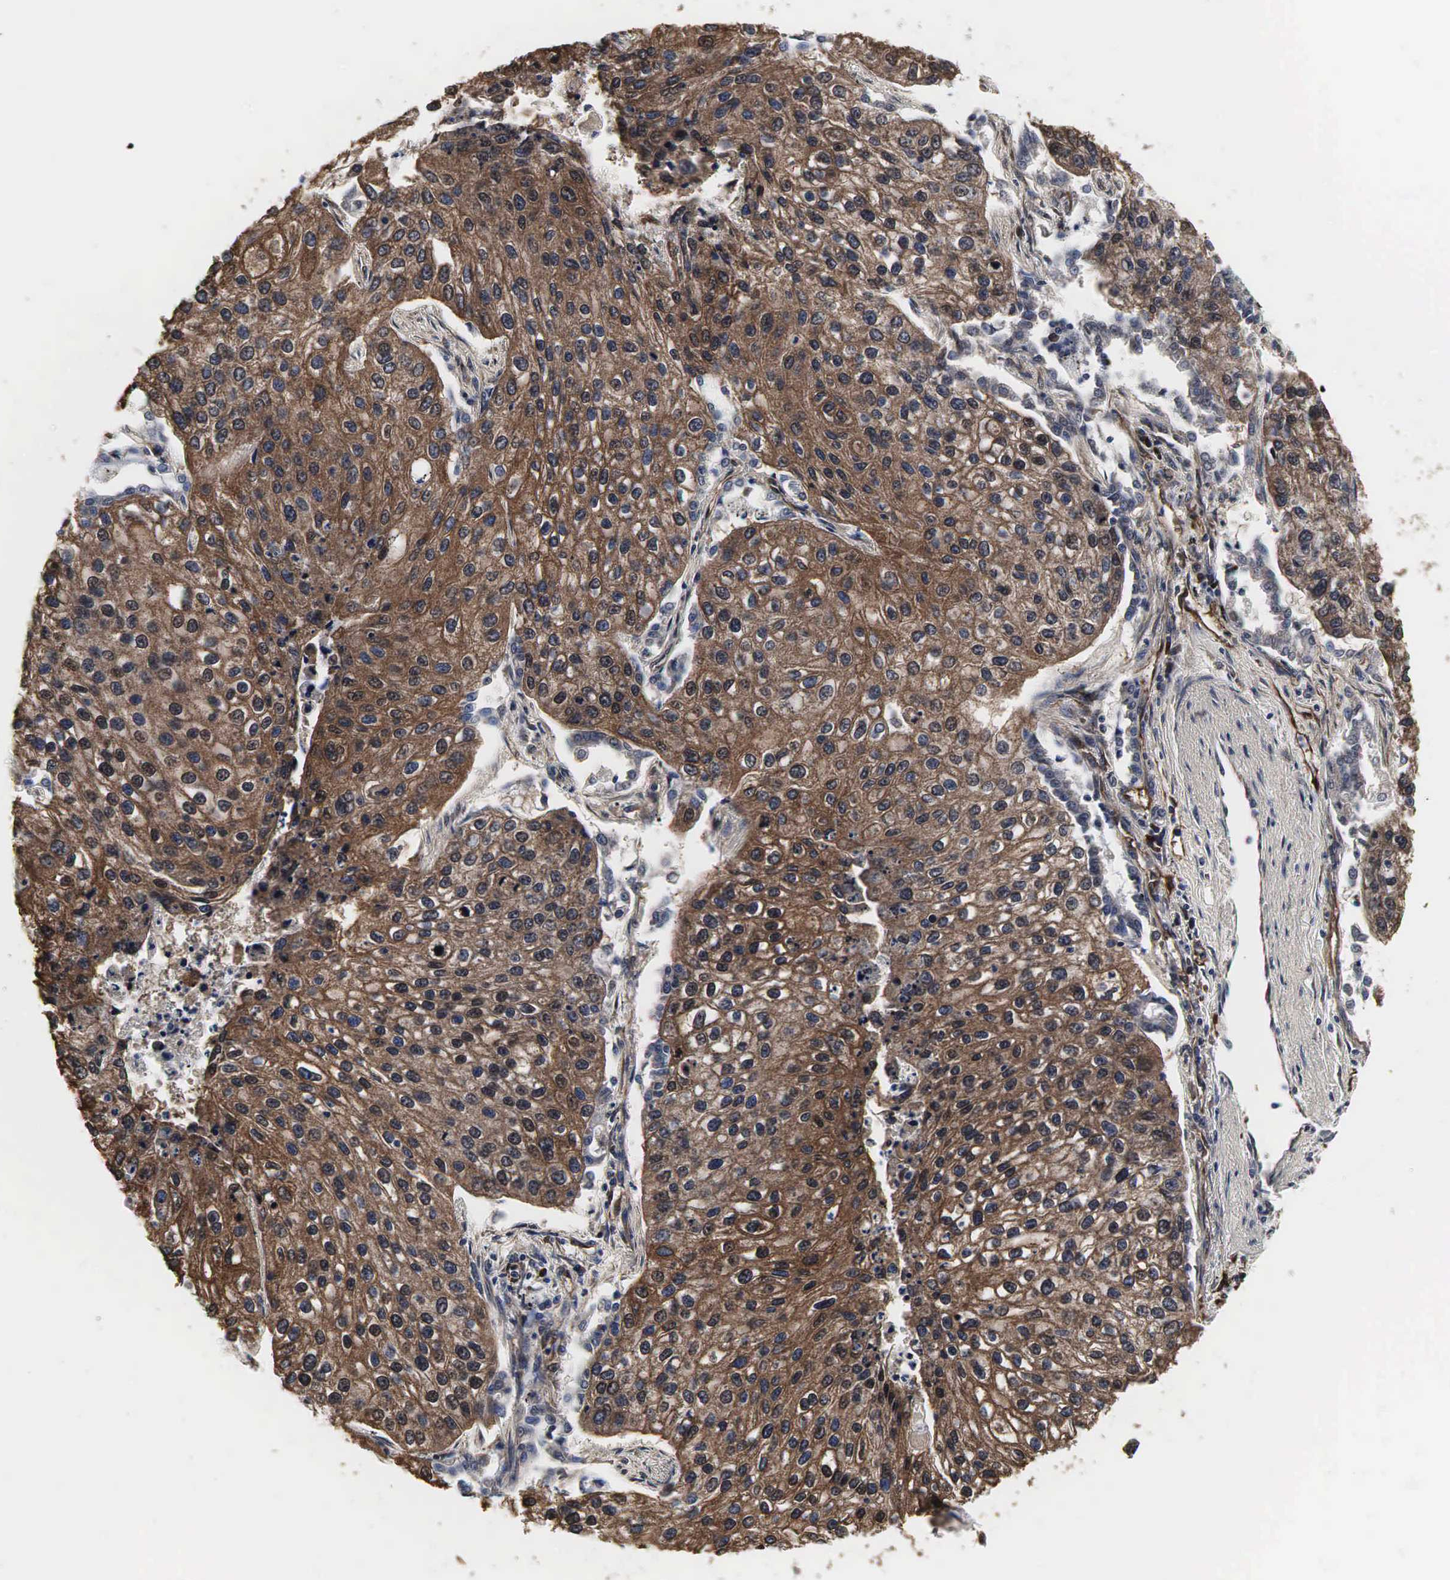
{"staining": {"intensity": "moderate", "quantity": "25%-75%", "location": "cytoplasmic/membranous"}, "tissue": "lung cancer", "cell_type": "Tumor cells", "image_type": "cancer", "snomed": [{"axis": "morphology", "description": "Squamous cell carcinoma, NOS"}, {"axis": "topography", "description": "Lung"}], "caption": "A brown stain shows moderate cytoplasmic/membranous positivity of a protein in human lung squamous cell carcinoma tumor cells.", "gene": "SPIN1", "patient": {"sex": "male", "age": 75}}